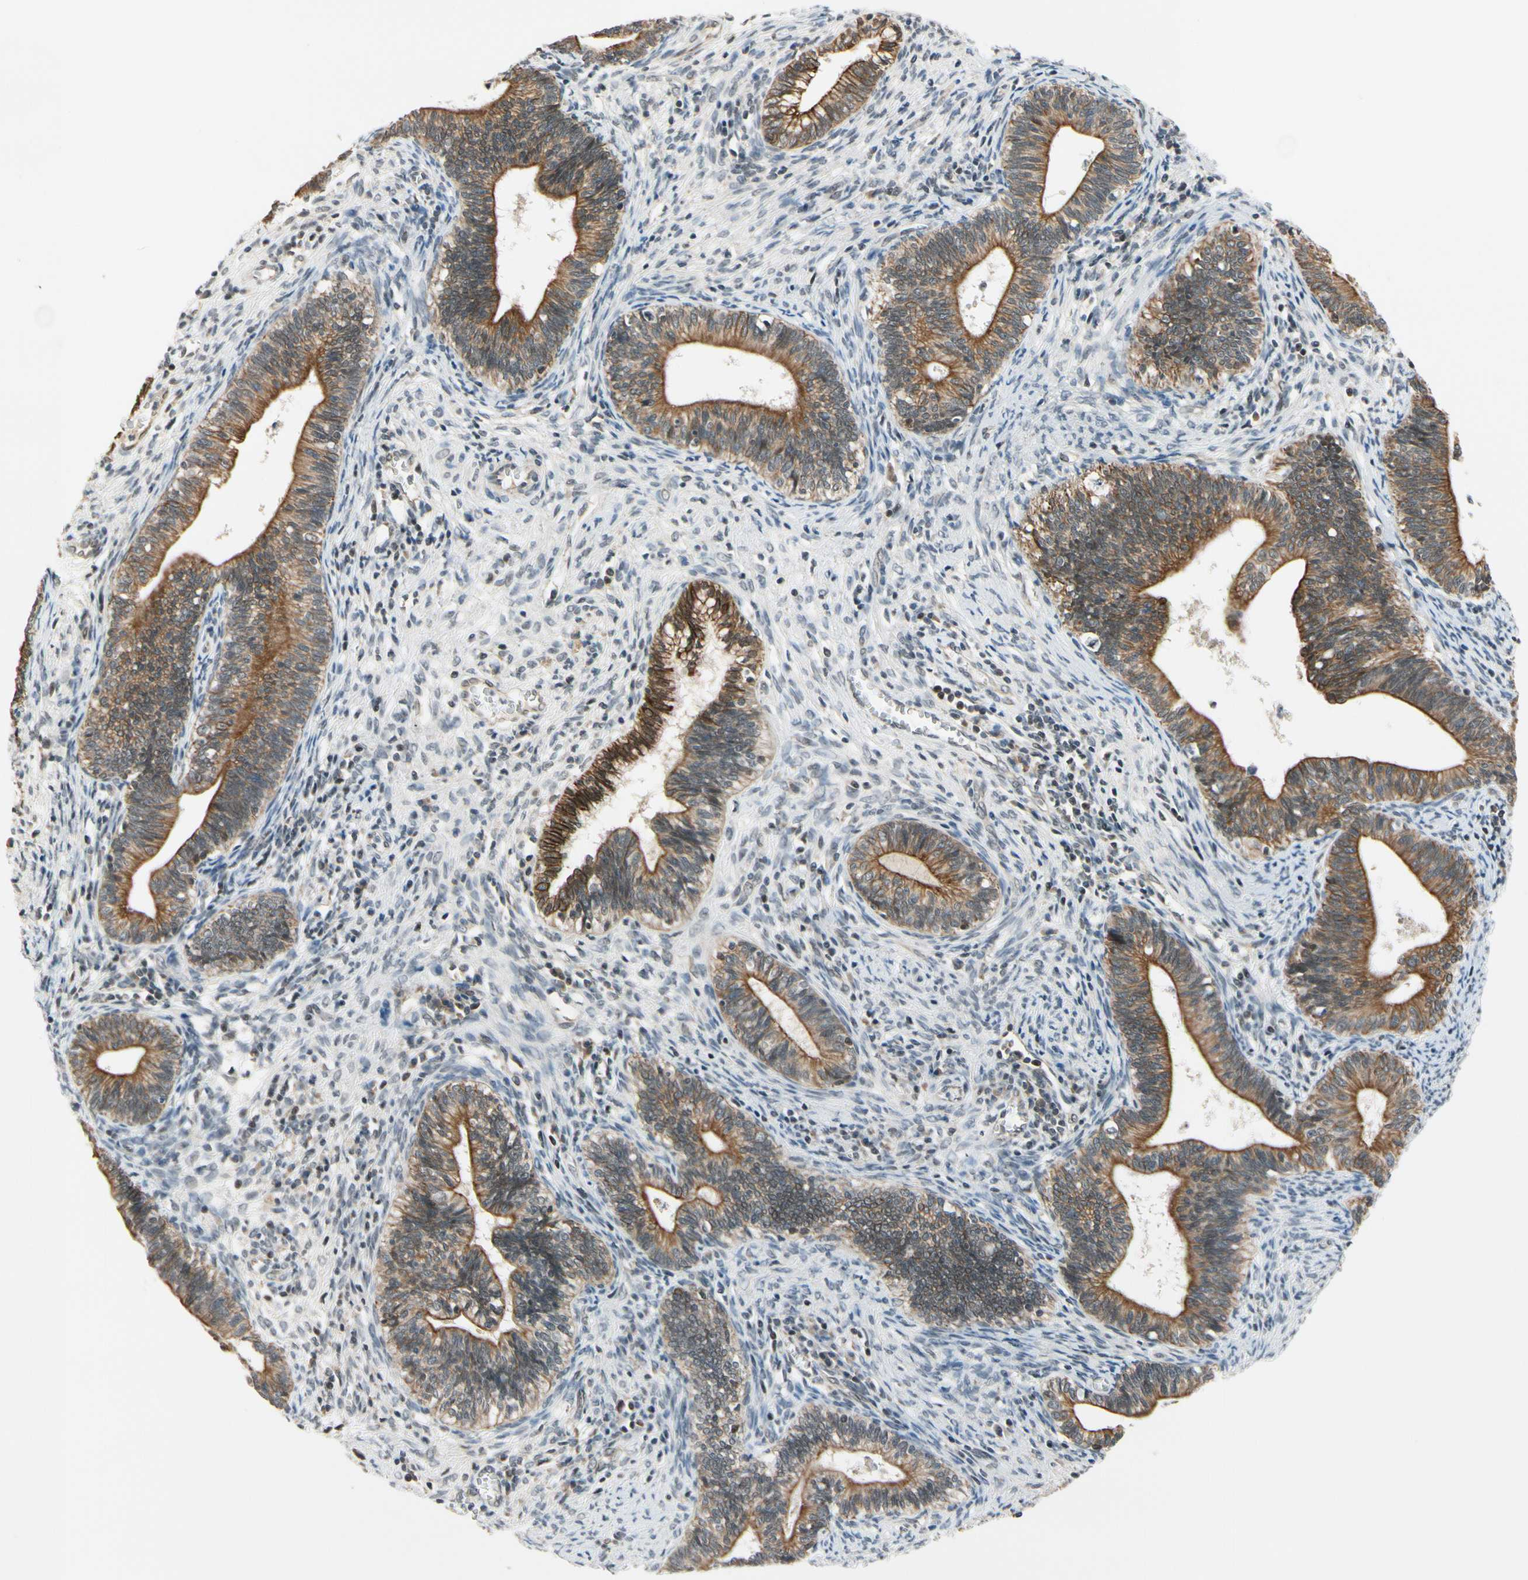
{"staining": {"intensity": "strong", "quantity": ">75%", "location": "cytoplasmic/membranous"}, "tissue": "cervical cancer", "cell_type": "Tumor cells", "image_type": "cancer", "snomed": [{"axis": "morphology", "description": "Adenocarcinoma, NOS"}, {"axis": "topography", "description": "Cervix"}], "caption": "Adenocarcinoma (cervical) stained with DAB (3,3'-diaminobenzidine) immunohistochemistry demonstrates high levels of strong cytoplasmic/membranous staining in about >75% of tumor cells.", "gene": "TAF12", "patient": {"sex": "female", "age": 44}}